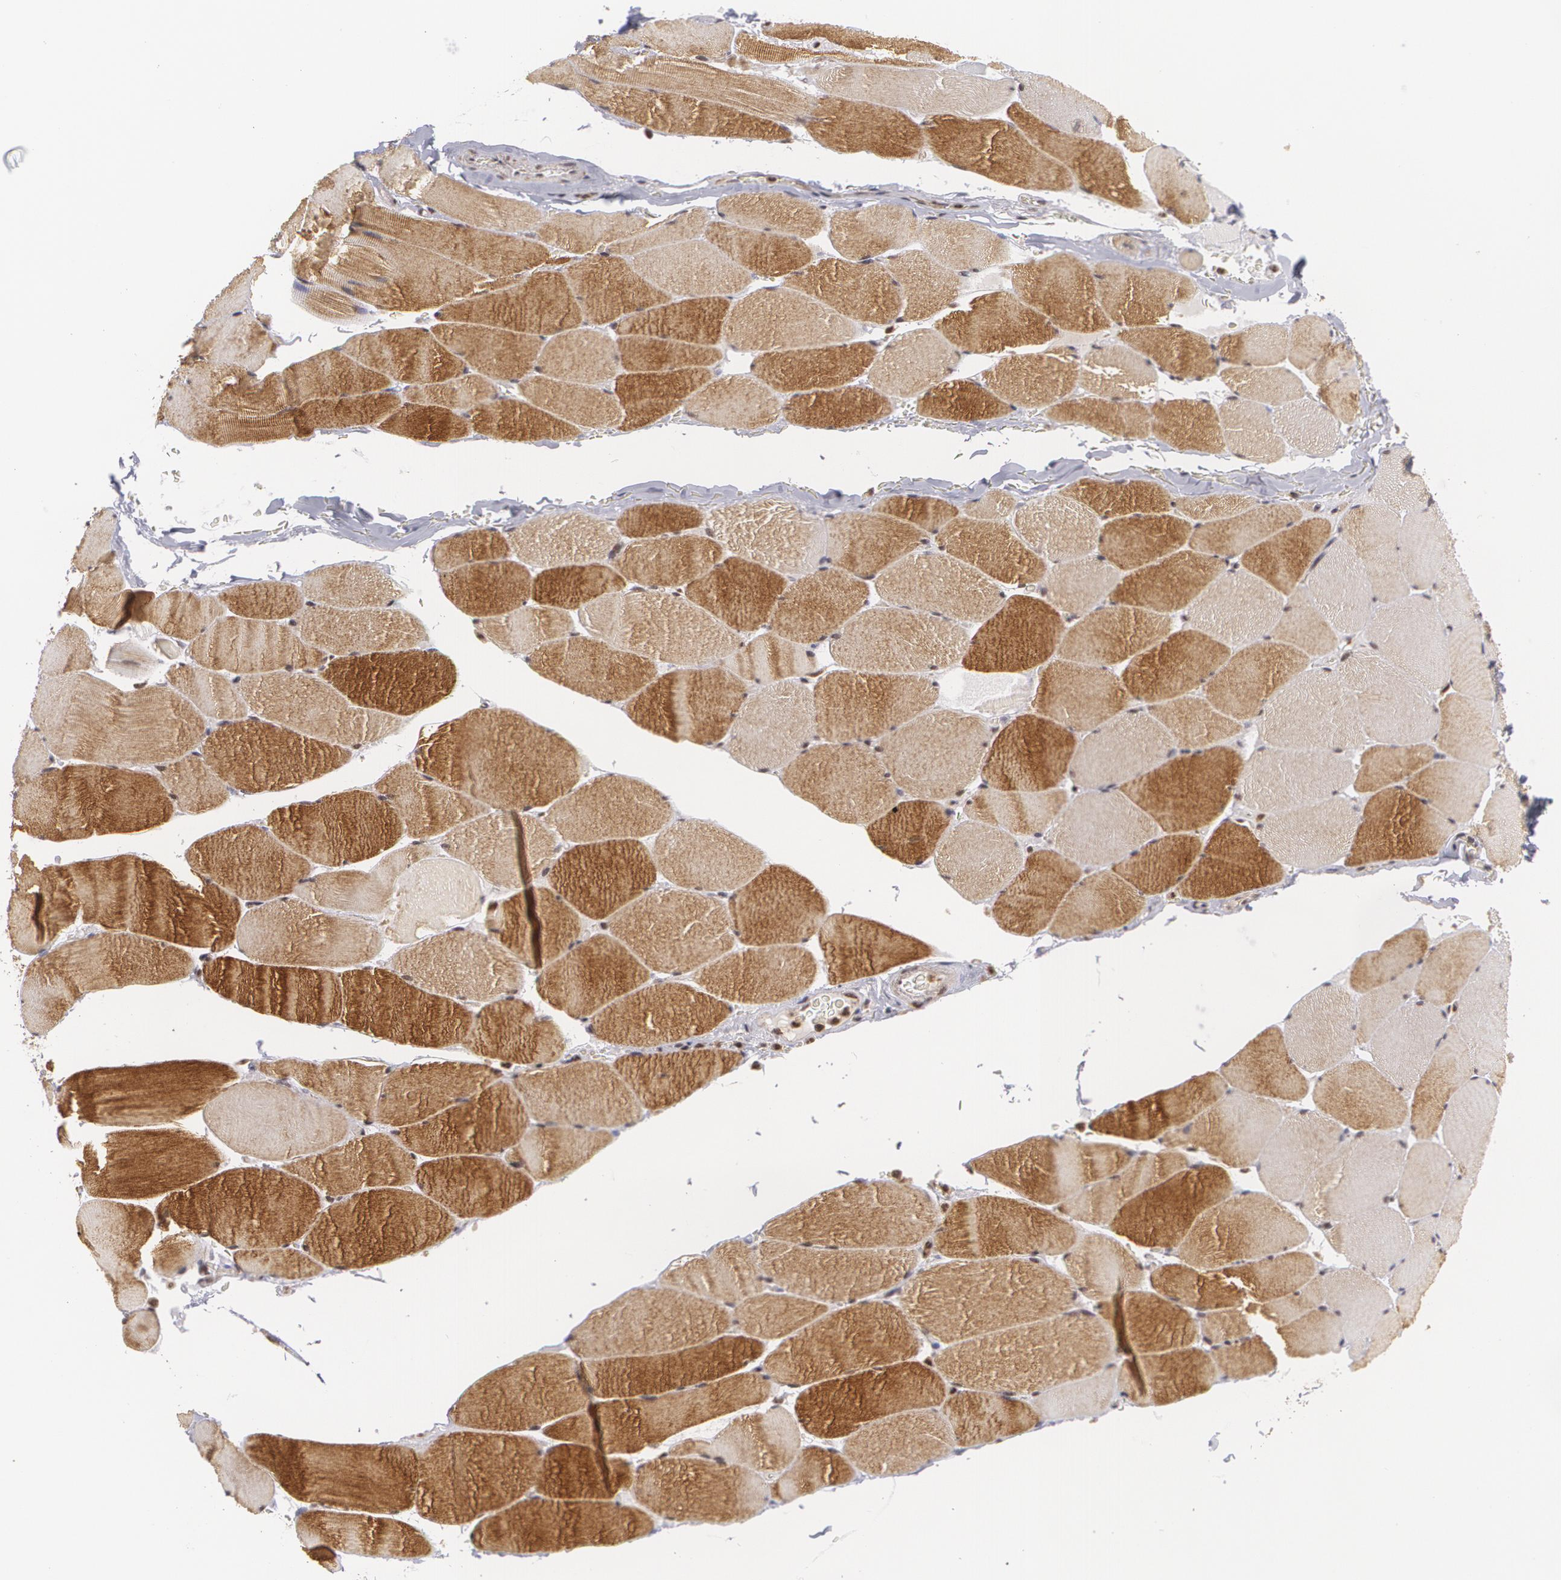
{"staining": {"intensity": "moderate", "quantity": "25%-75%", "location": "cytoplasmic/membranous,nuclear"}, "tissue": "skeletal muscle", "cell_type": "Myocytes", "image_type": "normal", "snomed": [{"axis": "morphology", "description": "Normal tissue, NOS"}, {"axis": "topography", "description": "Skeletal muscle"}], "caption": "Skeletal muscle stained for a protein (brown) displays moderate cytoplasmic/membranous,nuclear positive expression in approximately 25%-75% of myocytes.", "gene": "MXD1", "patient": {"sex": "male", "age": 62}}